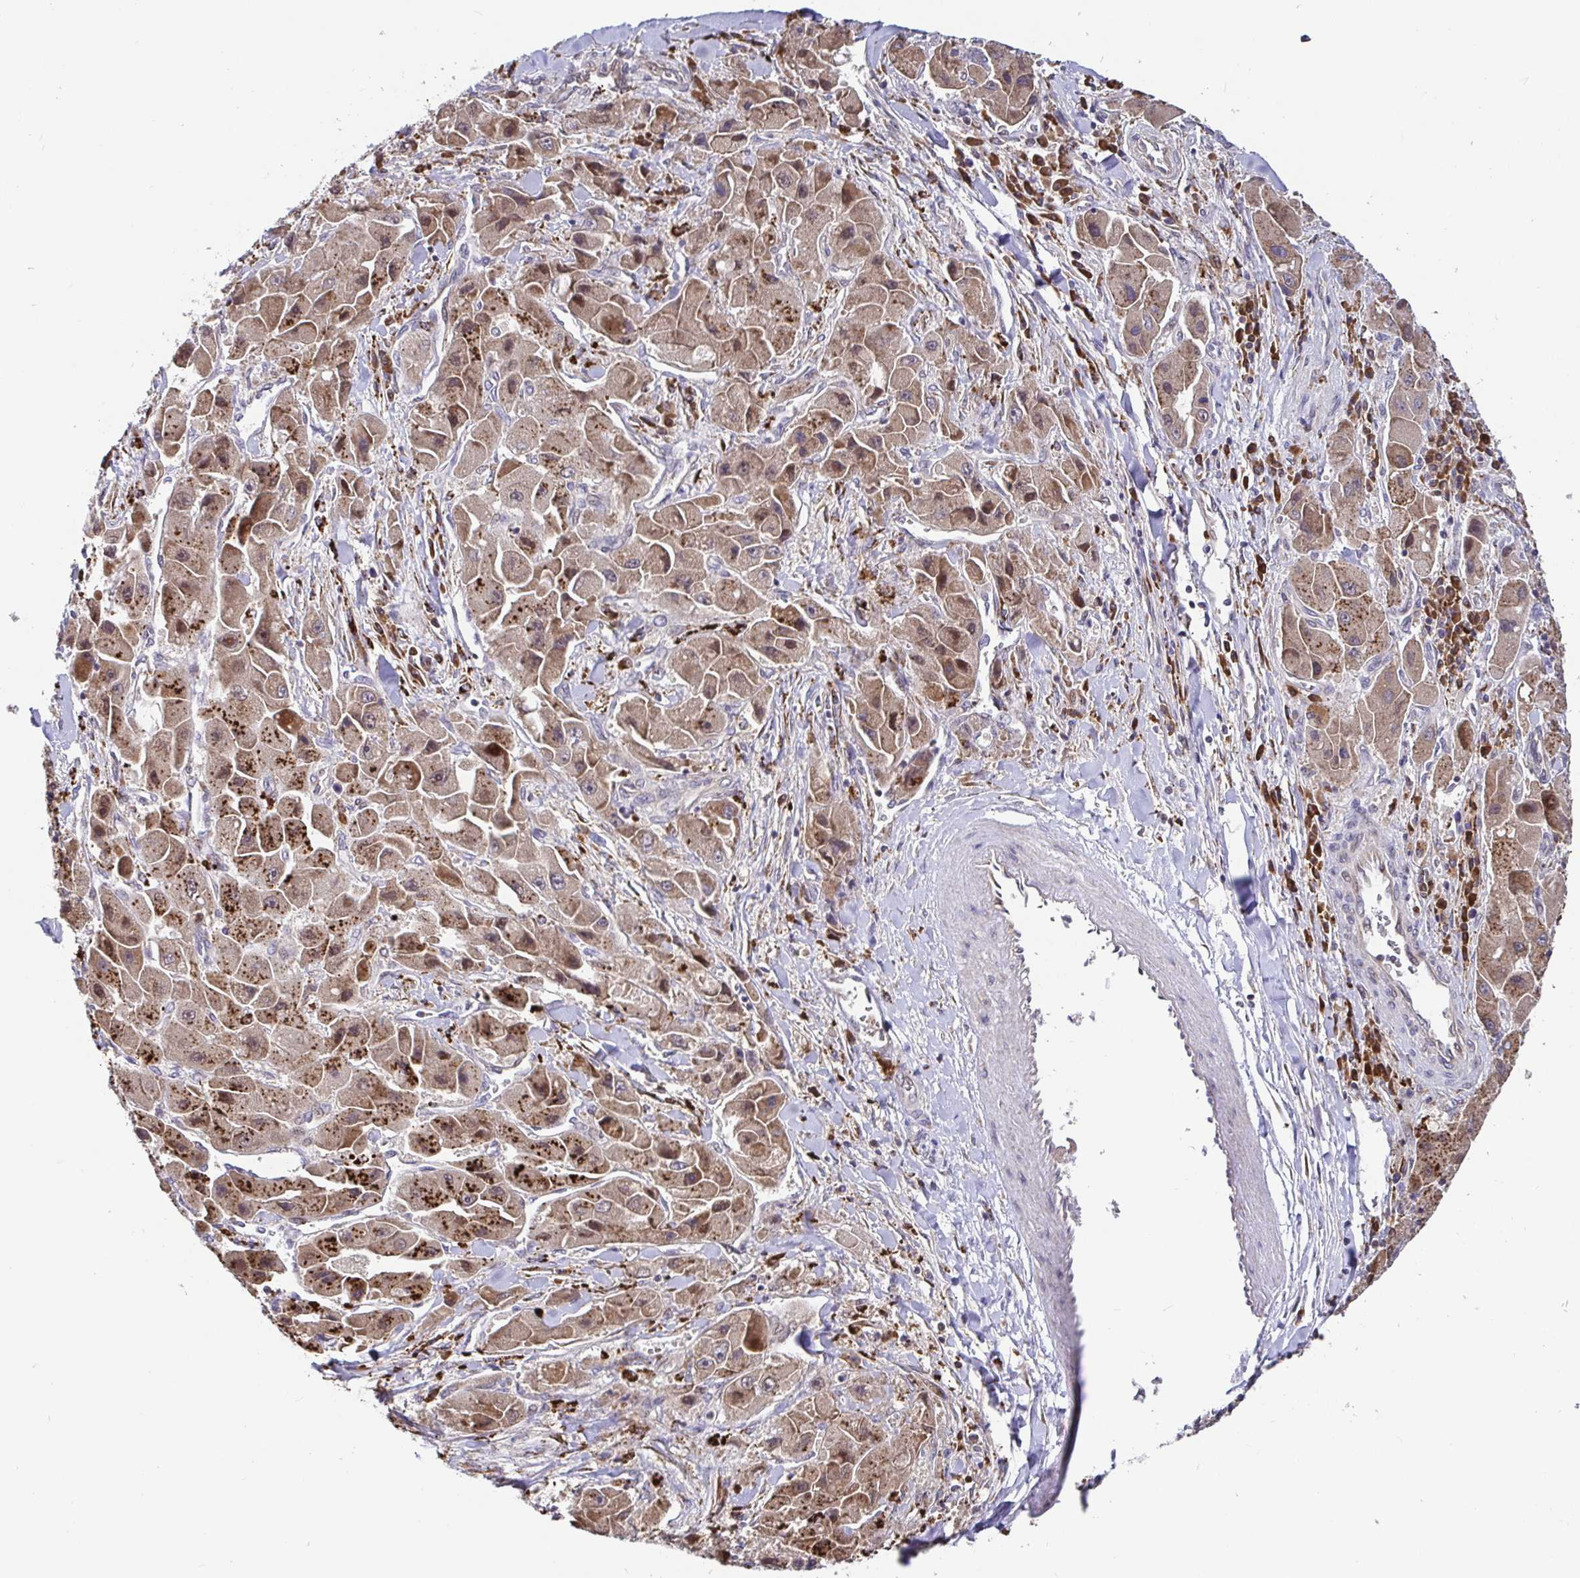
{"staining": {"intensity": "moderate", "quantity": ">75%", "location": "cytoplasmic/membranous"}, "tissue": "liver cancer", "cell_type": "Tumor cells", "image_type": "cancer", "snomed": [{"axis": "morphology", "description": "Carcinoma, Hepatocellular, NOS"}, {"axis": "topography", "description": "Liver"}], "caption": "Liver cancer tissue demonstrates moderate cytoplasmic/membranous staining in approximately >75% of tumor cells, visualized by immunohistochemistry. Nuclei are stained in blue.", "gene": "ELP1", "patient": {"sex": "male", "age": 24}}